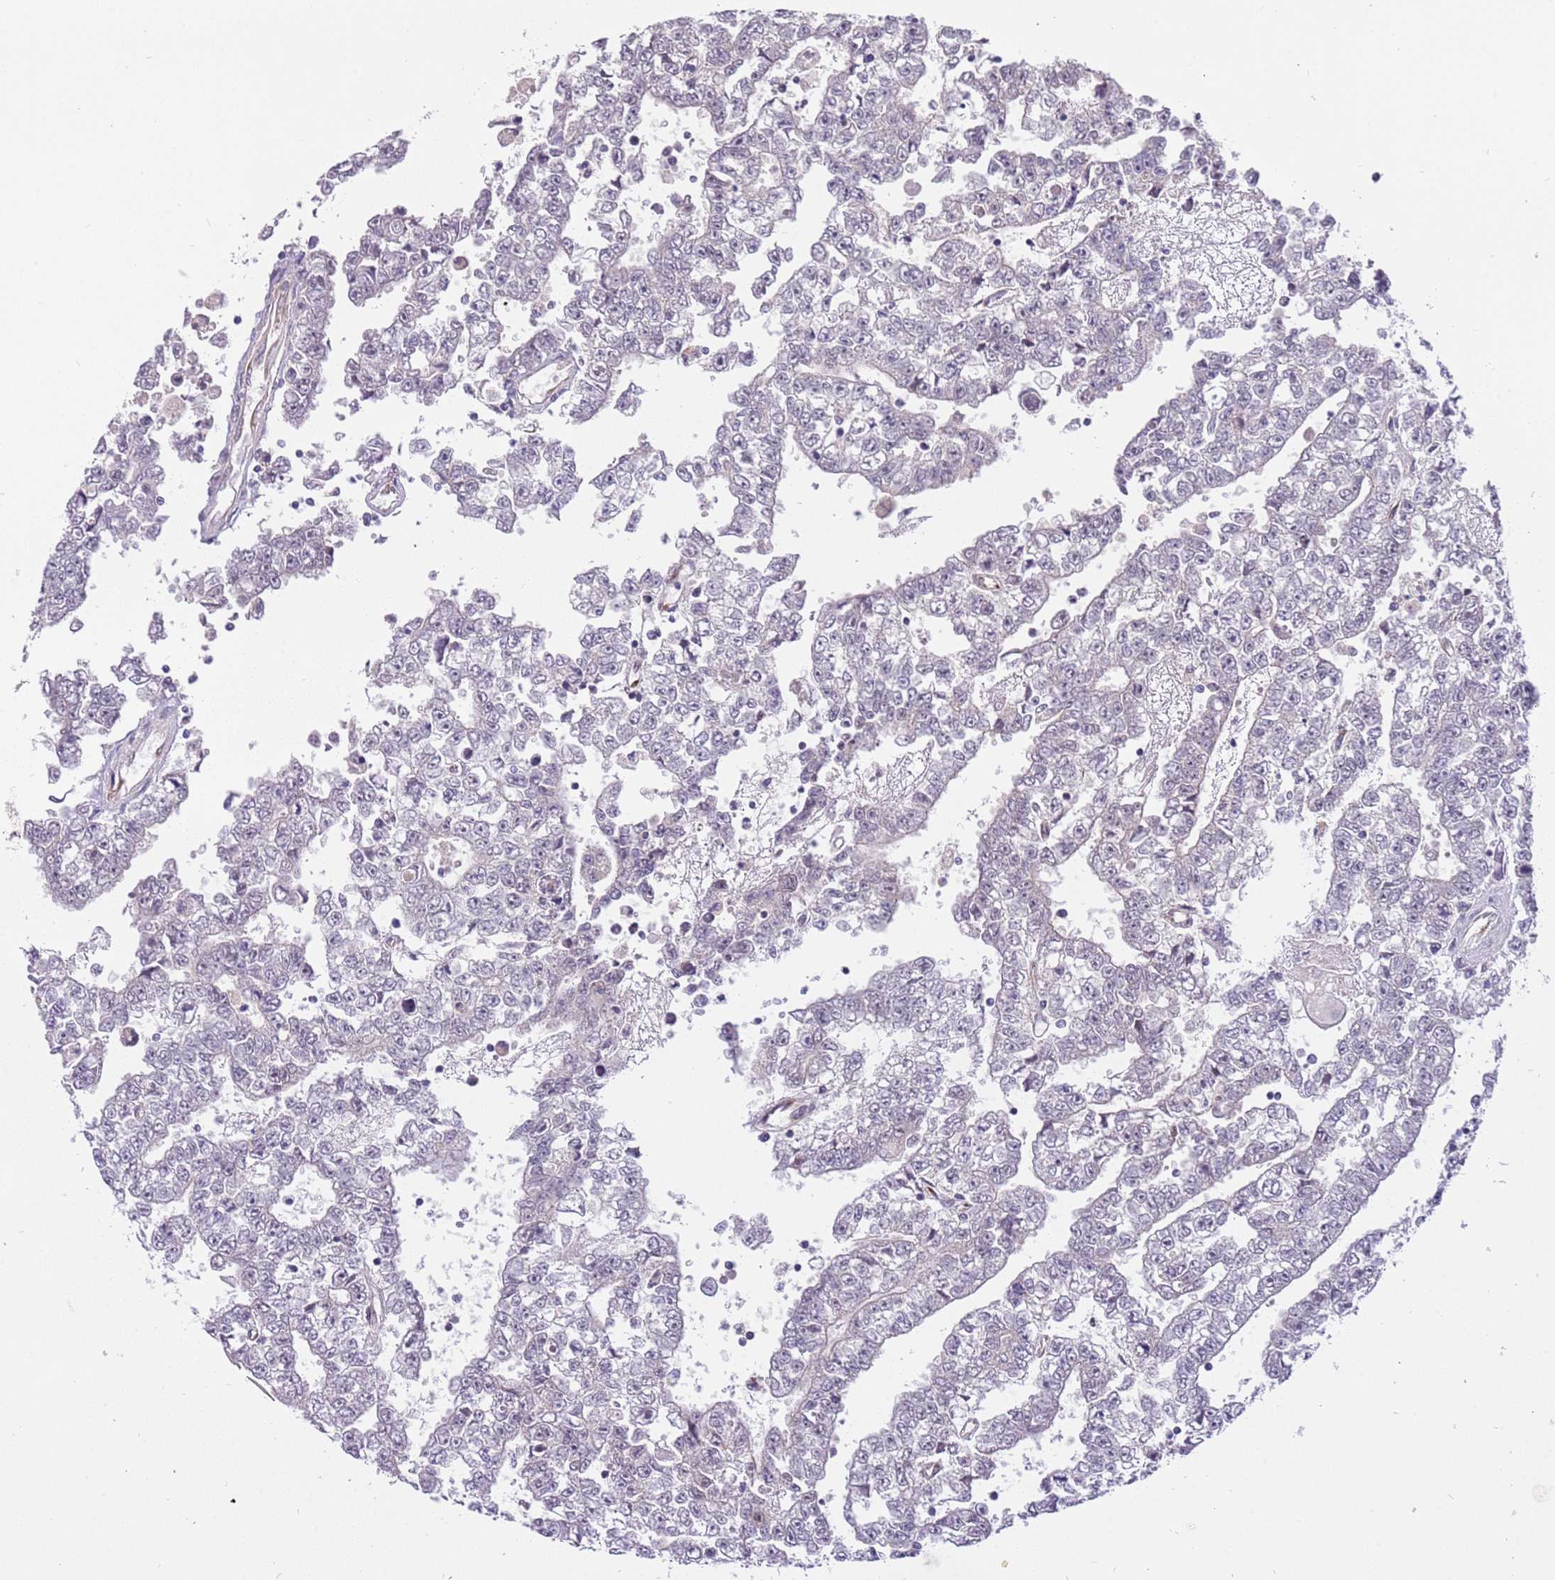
{"staining": {"intensity": "negative", "quantity": "none", "location": "none"}, "tissue": "testis cancer", "cell_type": "Tumor cells", "image_type": "cancer", "snomed": [{"axis": "morphology", "description": "Carcinoma, Embryonal, NOS"}, {"axis": "topography", "description": "Testis"}], "caption": "The micrograph shows no staining of tumor cells in testis cancer. (DAB (3,3'-diaminobenzidine) immunohistochemistry, high magnification).", "gene": "MAGEF1", "patient": {"sex": "male", "age": 25}}